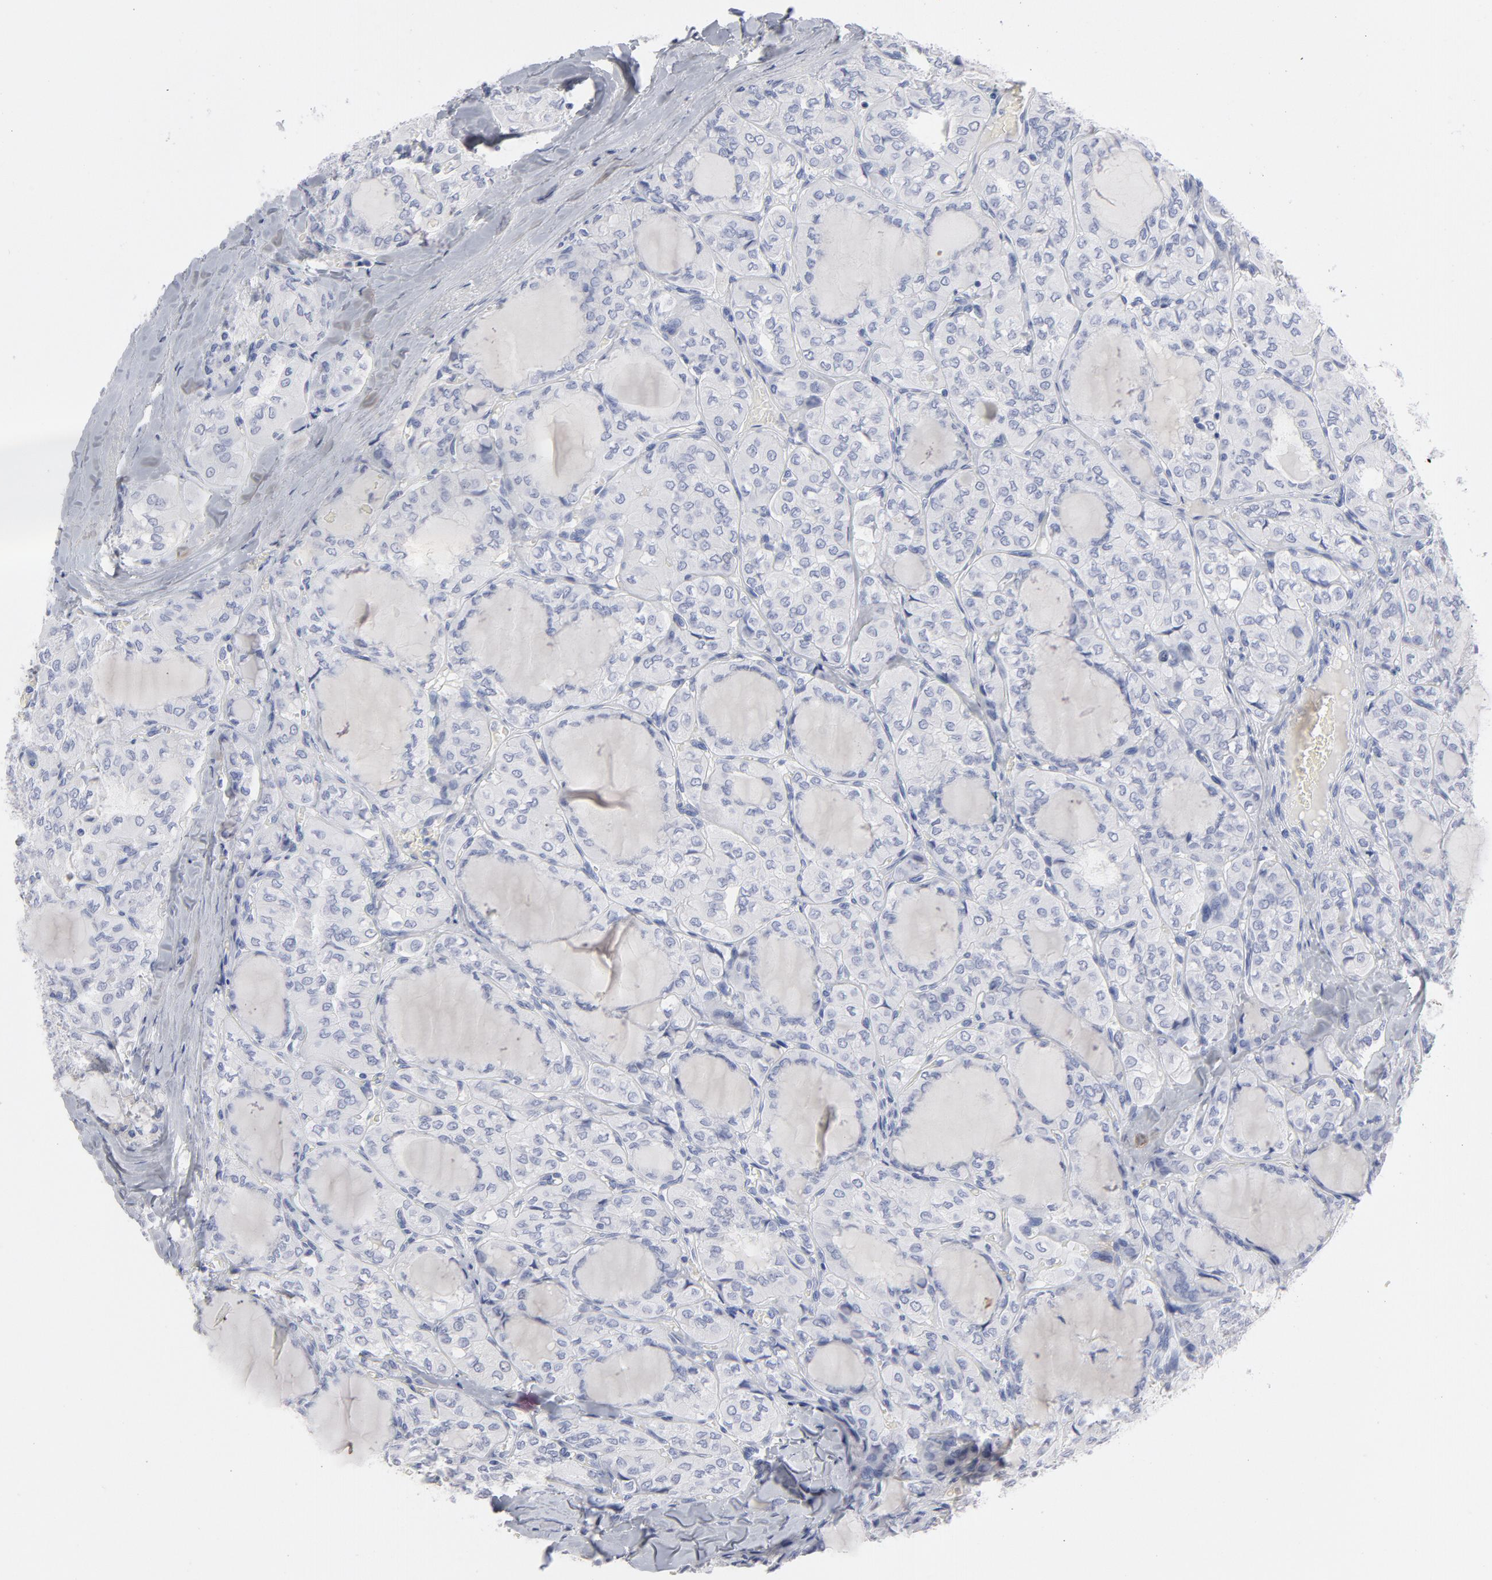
{"staining": {"intensity": "negative", "quantity": "none", "location": "none"}, "tissue": "thyroid cancer", "cell_type": "Tumor cells", "image_type": "cancer", "snomed": [{"axis": "morphology", "description": "Papillary adenocarcinoma, NOS"}, {"axis": "topography", "description": "Thyroid gland"}], "caption": "Immunohistochemical staining of thyroid papillary adenocarcinoma demonstrates no significant staining in tumor cells.", "gene": "MCM7", "patient": {"sex": "male", "age": 20}}